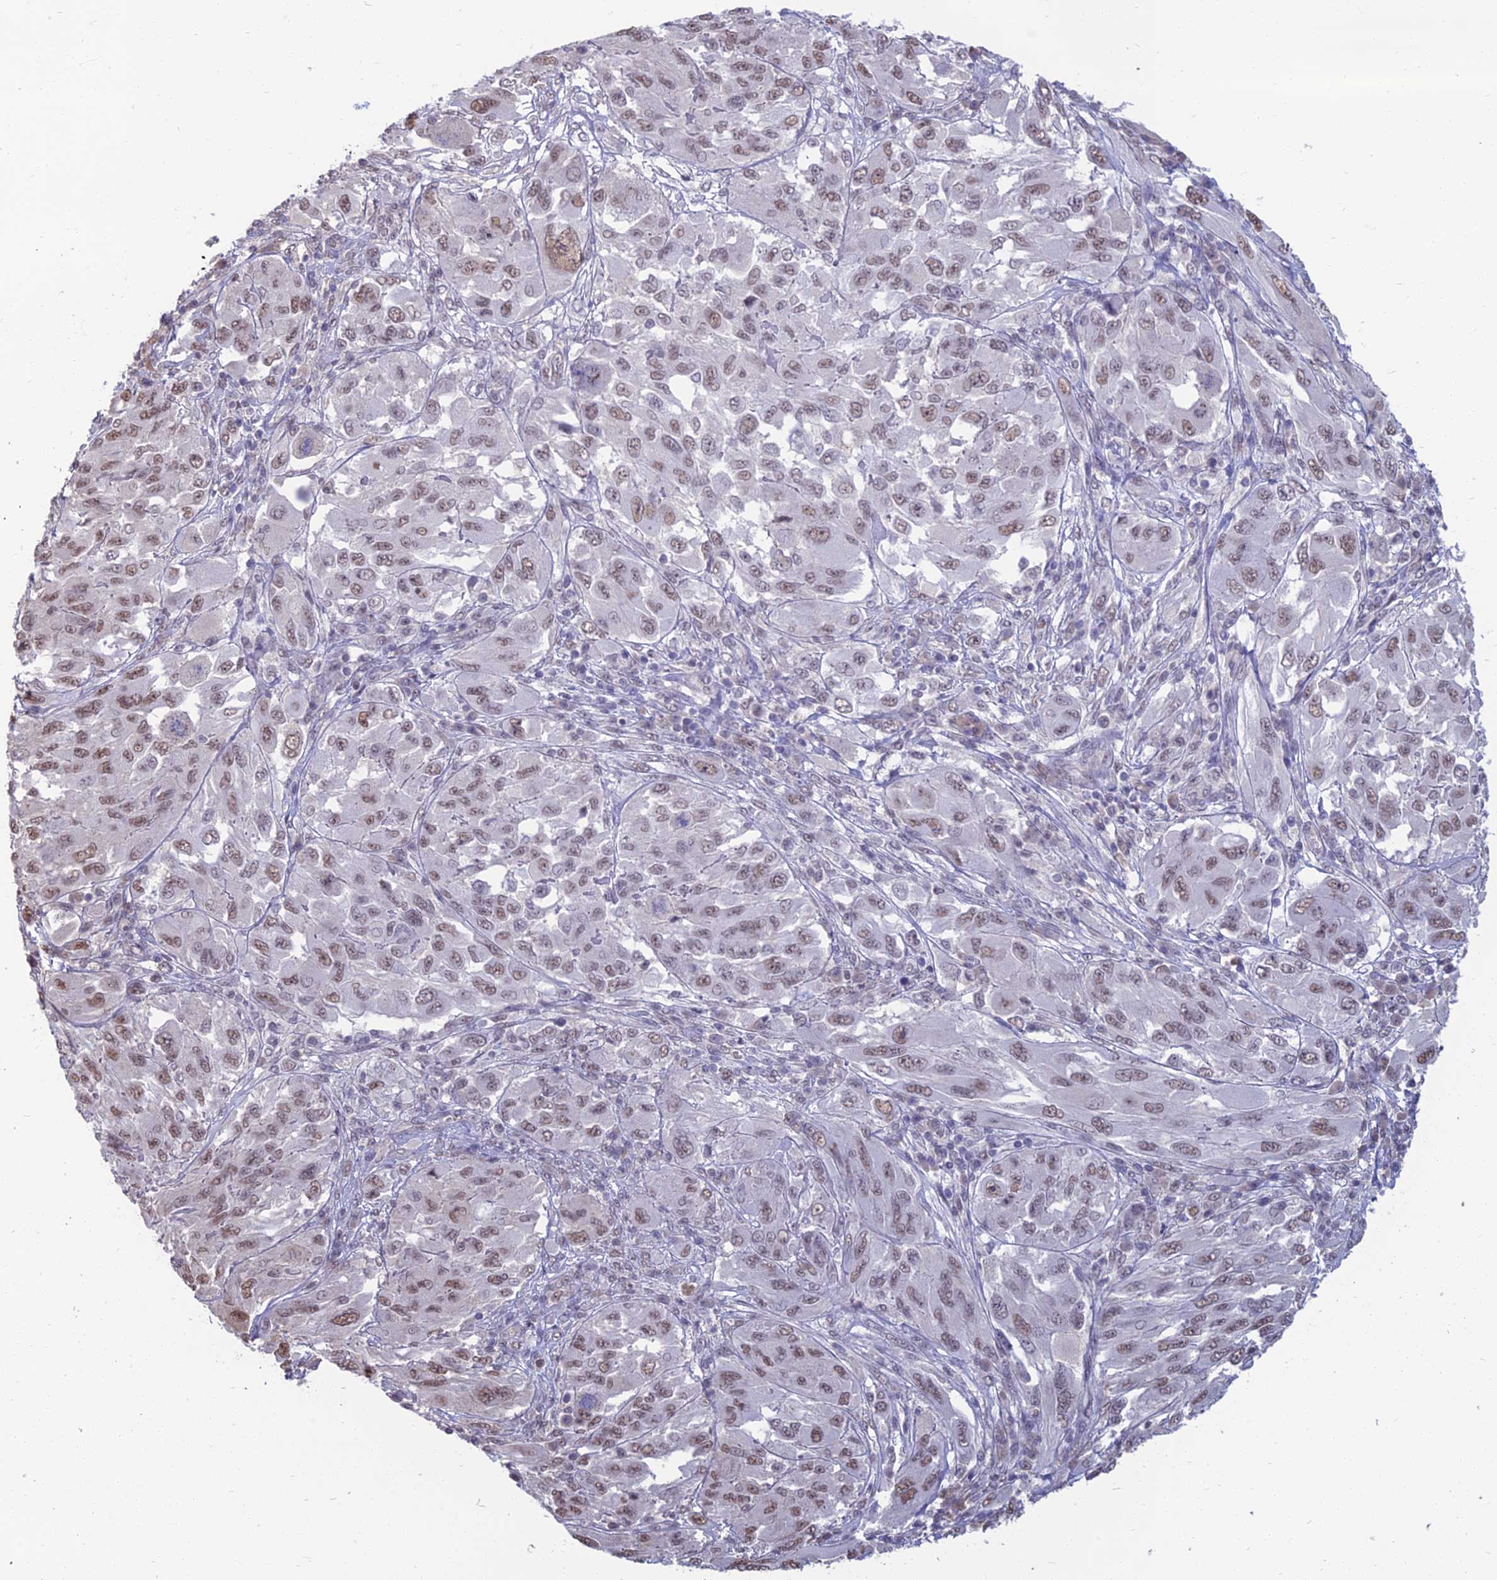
{"staining": {"intensity": "weak", "quantity": ">75%", "location": "nuclear"}, "tissue": "melanoma", "cell_type": "Tumor cells", "image_type": "cancer", "snomed": [{"axis": "morphology", "description": "Malignant melanoma, NOS"}, {"axis": "topography", "description": "Skin"}], "caption": "Protein expression analysis of human melanoma reveals weak nuclear expression in about >75% of tumor cells.", "gene": "SRSF7", "patient": {"sex": "female", "age": 91}}